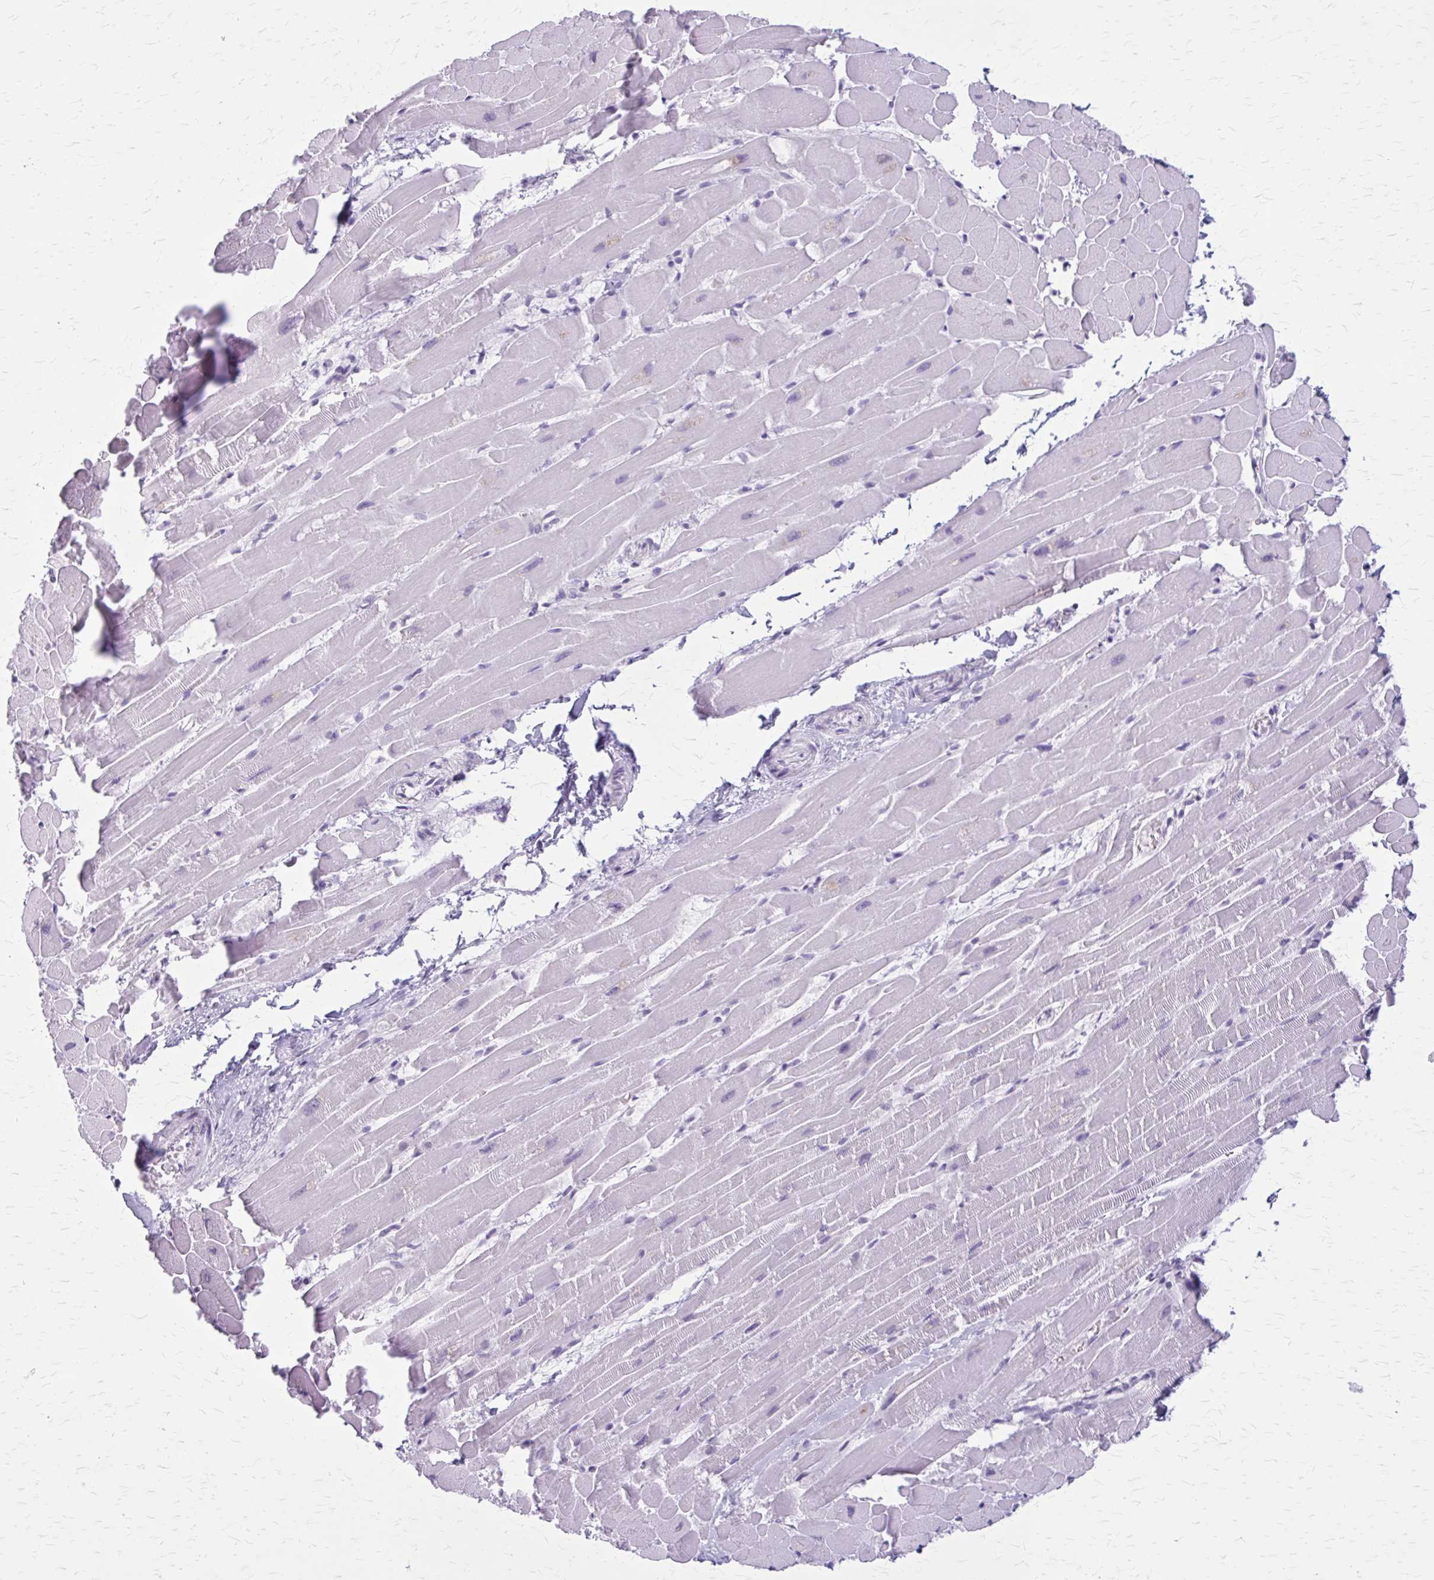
{"staining": {"intensity": "negative", "quantity": "none", "location": "none"}, "tissue": "heart muscle", "cell_type": "Cardiomyocytes", "image_type": "normal", "snomed": [{"axis": "morphology", "description": "Normal tissue, NOS"}, {"axis": "topography", "description": "Heart"}], "caption": "The immunohistochemistry (IHC) histopathology image has no significant positivity in cardiomyocytes of heart muscle. (DAB (3,3'-diaminobenzidine) IHC visualized using brightfield microscopy, high magnification).", "gene": "GAD1", "patient": {"sex": "male", "age": 37}}